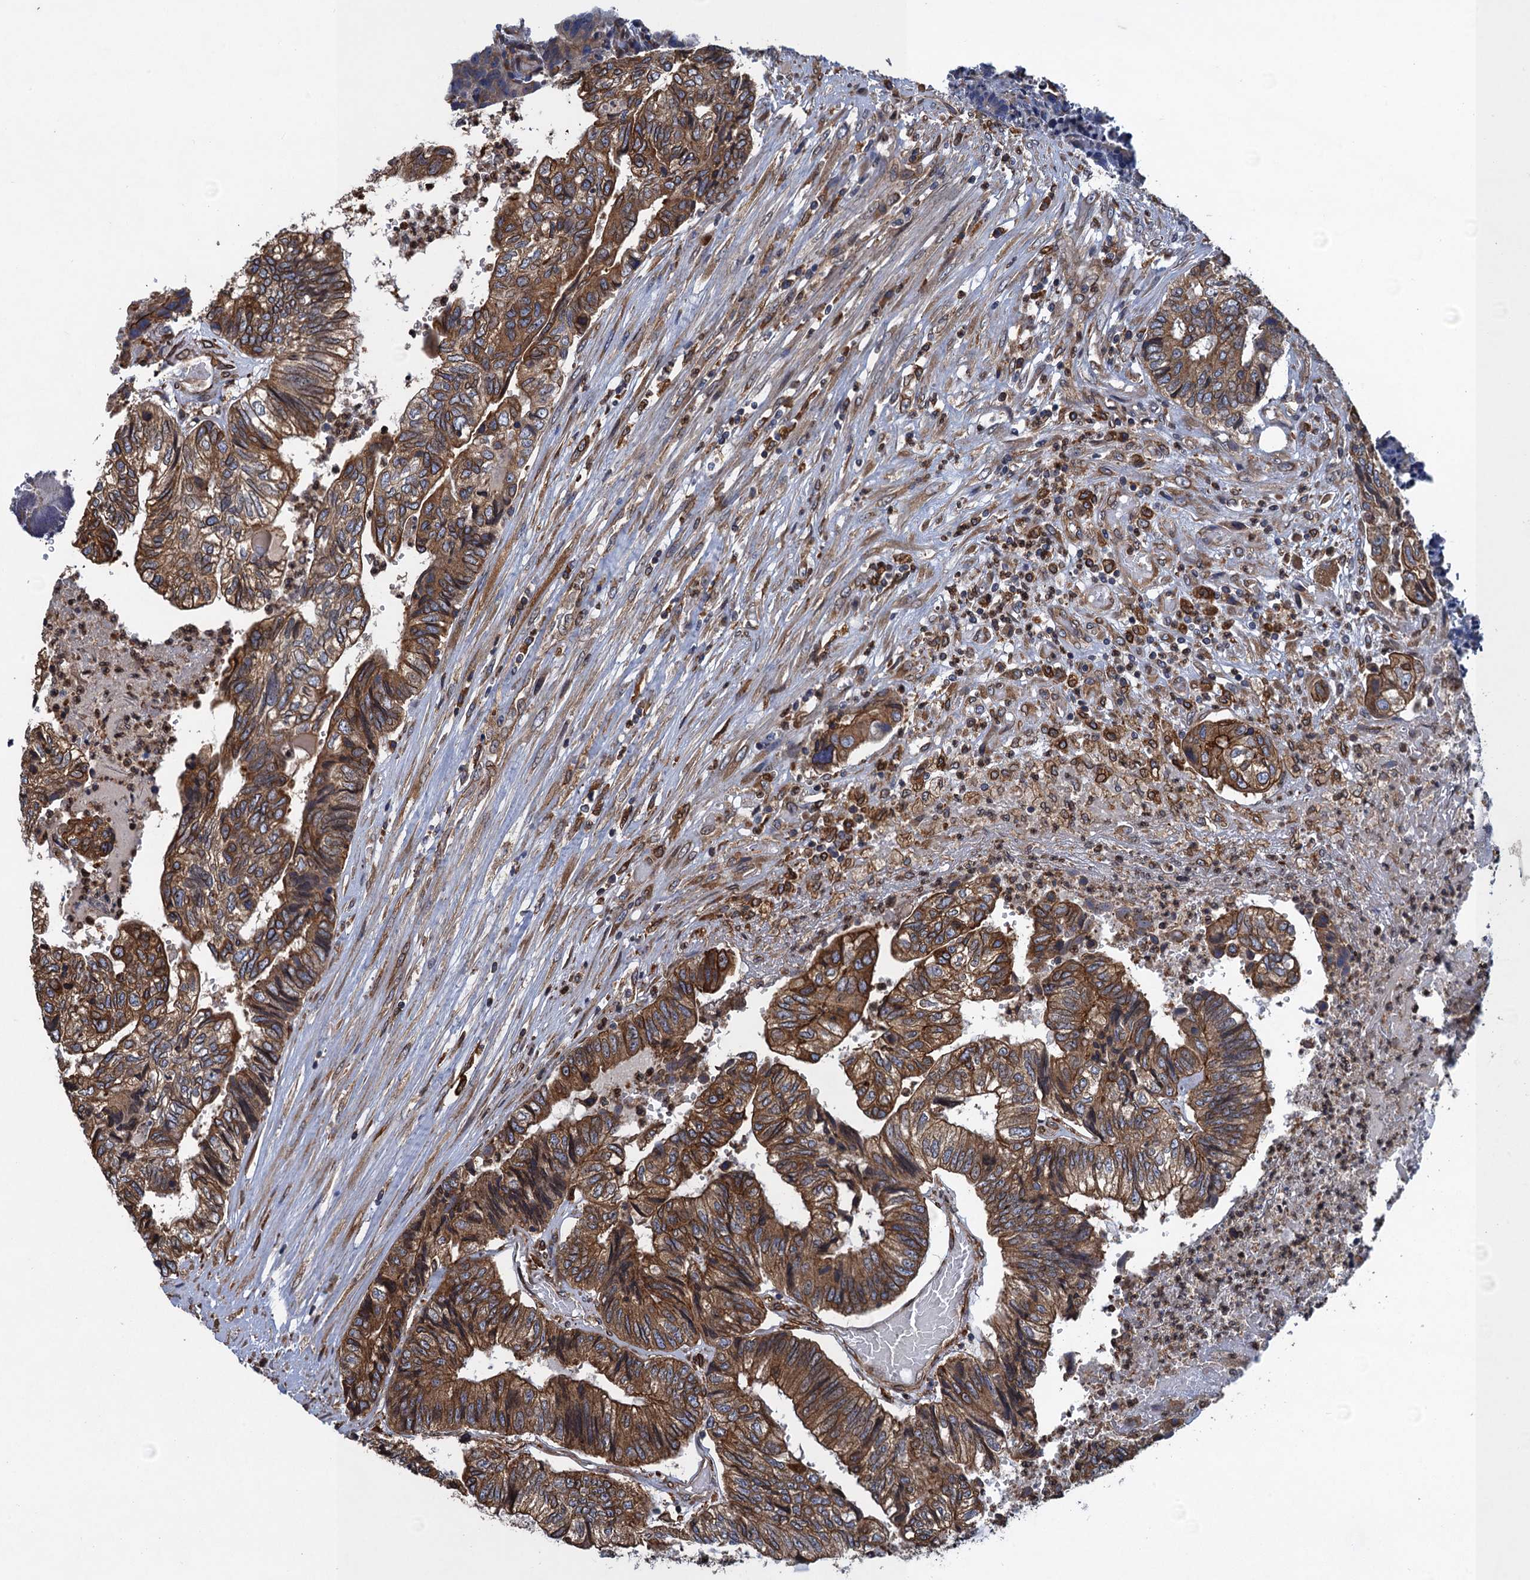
{"staining": {"intensity": "strong", "quantity": ">75%", "location": "cytoplasmic/membranous"}, "tissue": "colorectal cancer", "cell_type": "Tumor cells", "image_type": "cancer", "snomed": [{"axis": "morphology", "description": "Adenocarcinoma, NOS"}, {"axis": "topography", "description": "Colon"}], "caption": "Human colorectal adenocarcinoma stained with a brown dye shows strong cytoplasmic/membranous positive staining in about >75% of tumor cells.", "gene": "ARMC5", "patient": {"sex": "female", "age": 67}}